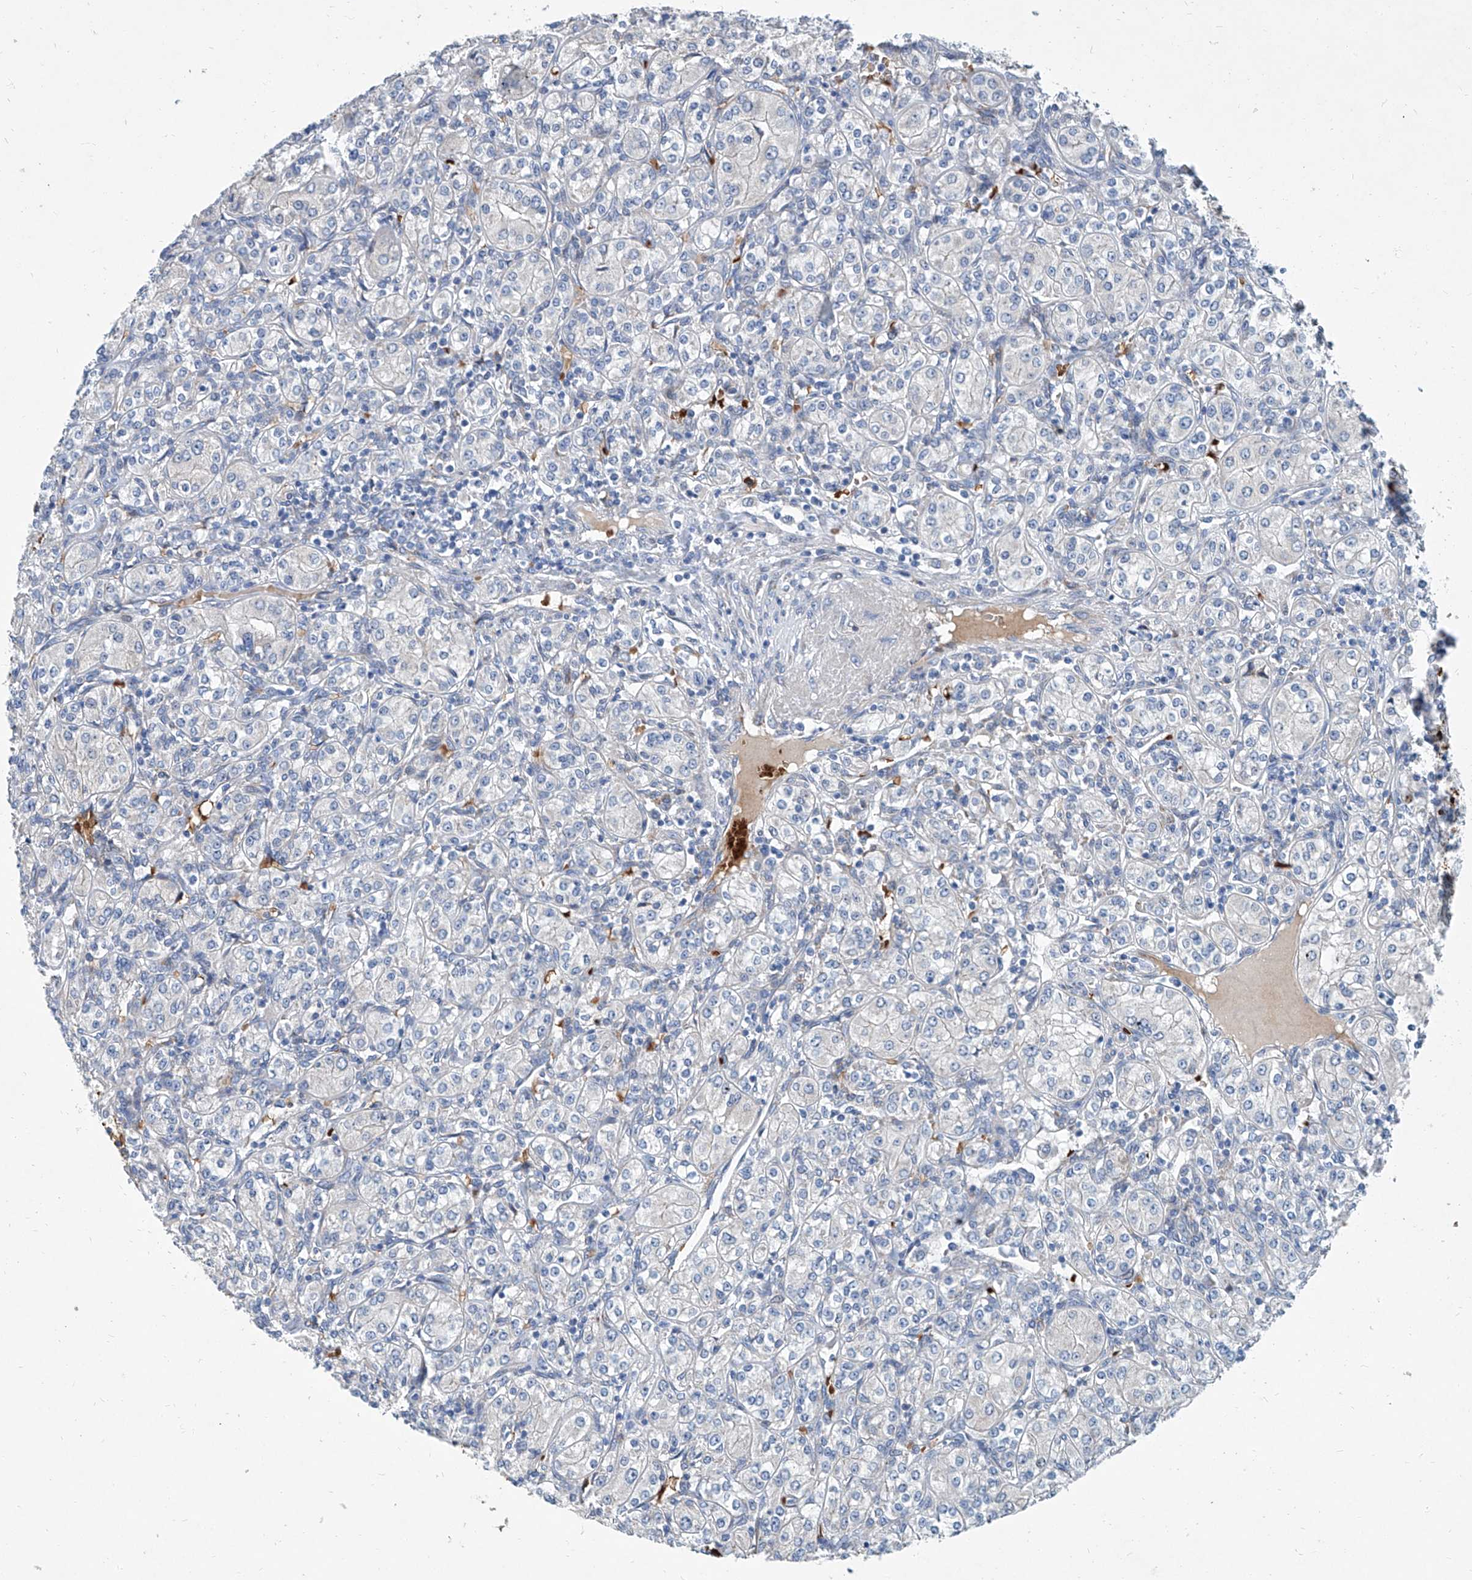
{"staining": {"intensity": "negative", "quantity": "none", "location": "none"}, "tissue": "renal cancer", "cell_type": "Tumor cells", "image_type": "cancer", "snomed": [{"axis": "morphology", "description": "Adenocarcinoma, NOS"}, {"axis": "topography", "description": "Kidney"}], "caption": "Immunohistochemistry histopathology image of human adenocarcinoma (renal) stained for a protein (brown), which shows no positivity in tumor cells.", "gene": "FPR2", "patient": {"sex": "male", "age": 77}}